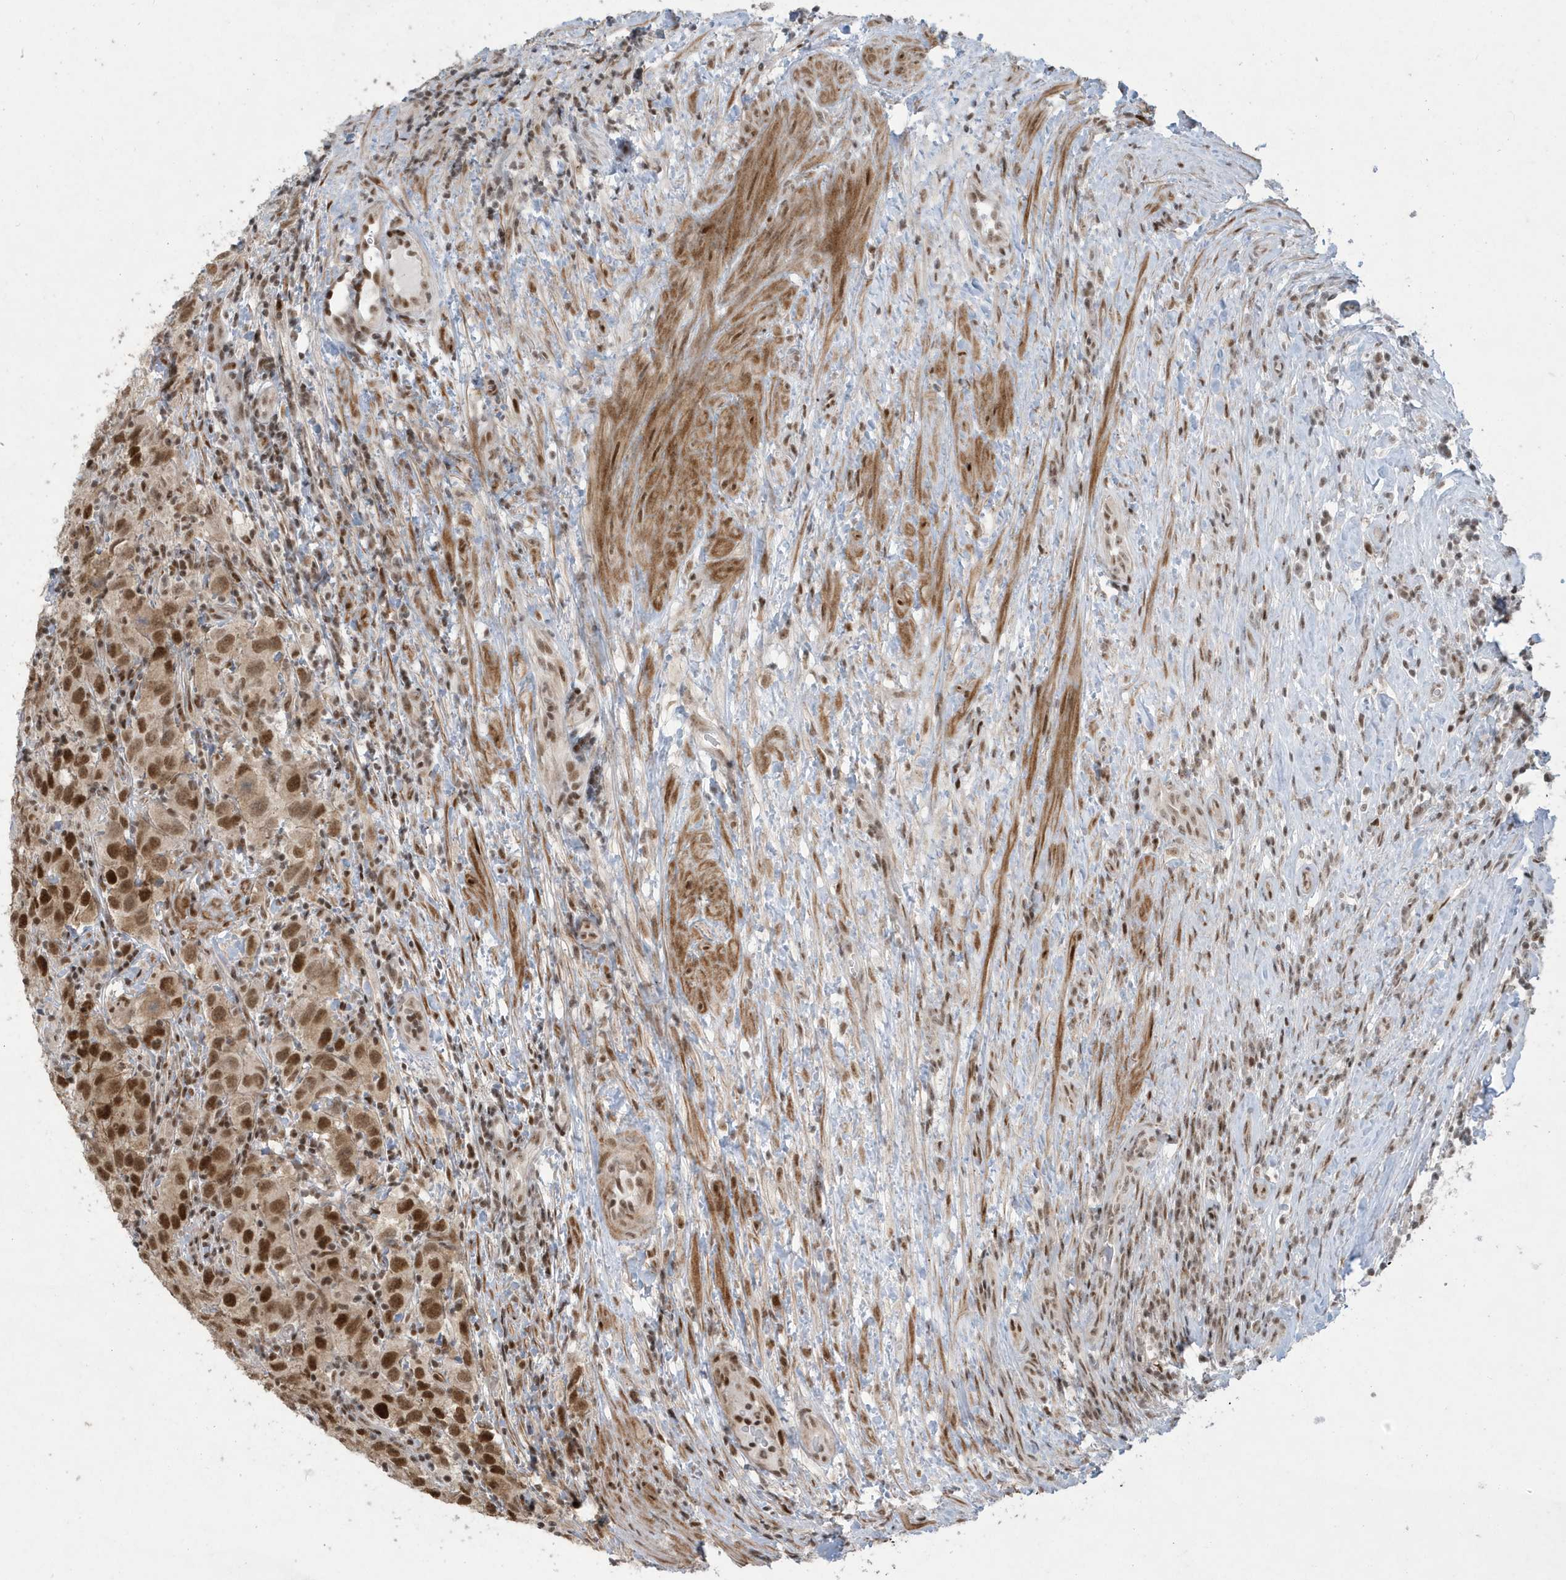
{"staining": {"intensity": "moderate", "quantity": ">75%", "location": "cytoplasmic/membranous,nuclear"}, "tissue": "testis cancer", "cell_type": "Tumor cells", "image_type": "cancer", "snomed": [{"axis": "morphology", "description": "Seminoma, NOS"}, {"axis": "morphology", "description": "Carcinoma, Embryonal, NOS"}, {"axis": "topography", "description": "Testis"}], "caption": "The histopathology image reveals immunohistochemical staining of testis cancer (embryonal carcinoma). There is moderate cytoplasmic/membranous and nuclear expression is identified in approximately >75% of tumor cells. The staining is performed using DAB (3,3'-diaminobenzidine) brown chromogen to label protein expression. The nuclei are counter-stained blue using hematoxylin.", "gene": "C1orf52", "patient": {"sex": "male", "age": 43}}